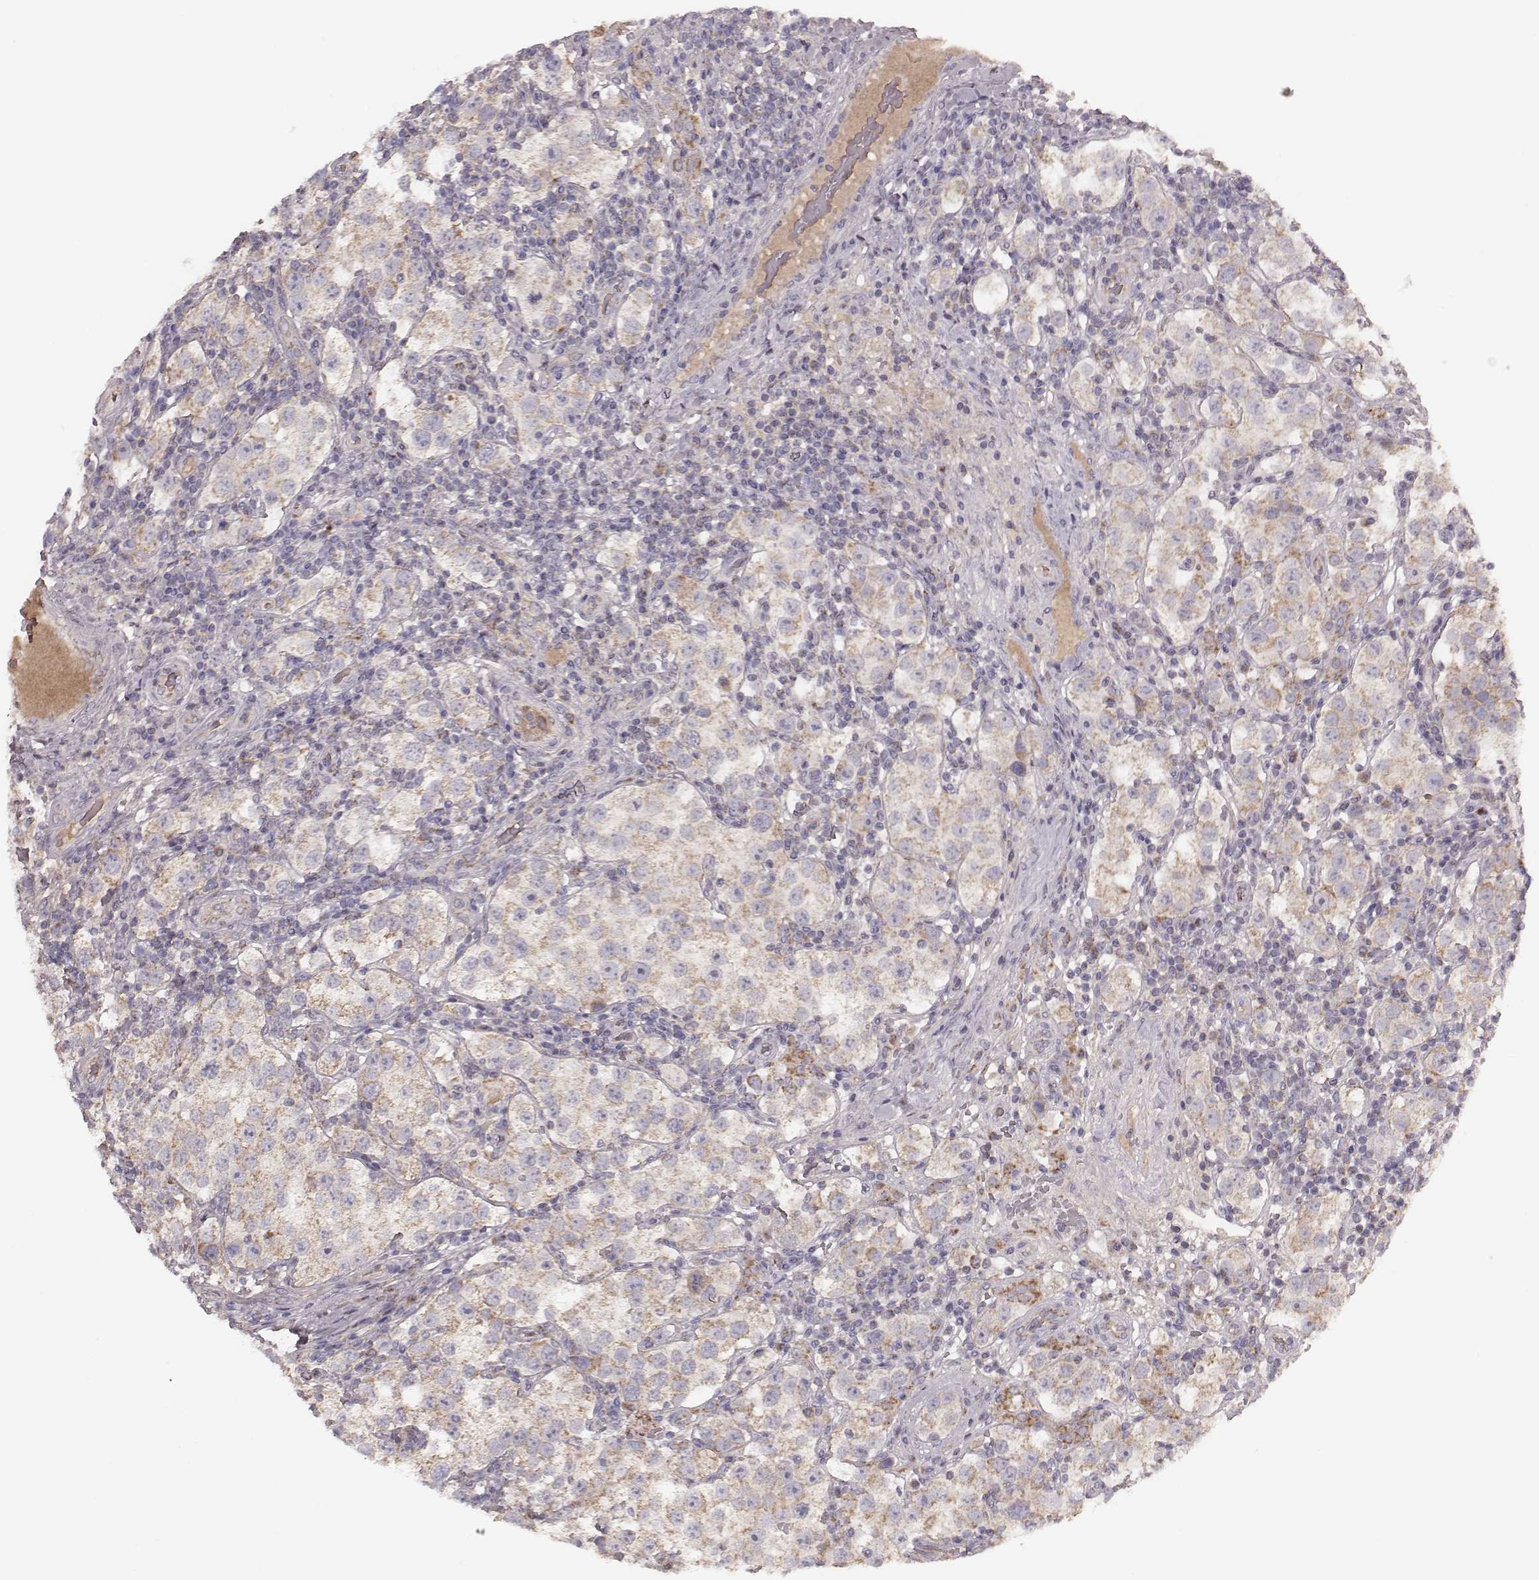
{"staining": {"intensity": "weak", "quantity": "25%-75%", "location": "cytoplasmic/membranous"}, "tissue": "testis cancer", "cell_type": "Tumor cells", "image_type": "cancer", "snomed": [{"axis": "morphology", "description": "Seminoma, NOS"}, {"axis": "topography", "description": "Testis"}], "caption": "Human testis cancer (seminoma) stained with a brown dye exhibits weak cytoplasmic/membranous positive positivity in approximately 25%-75% of tumor cells.", "gene": "MRPS27", "patient": {"sex": "male", "age": 37}}